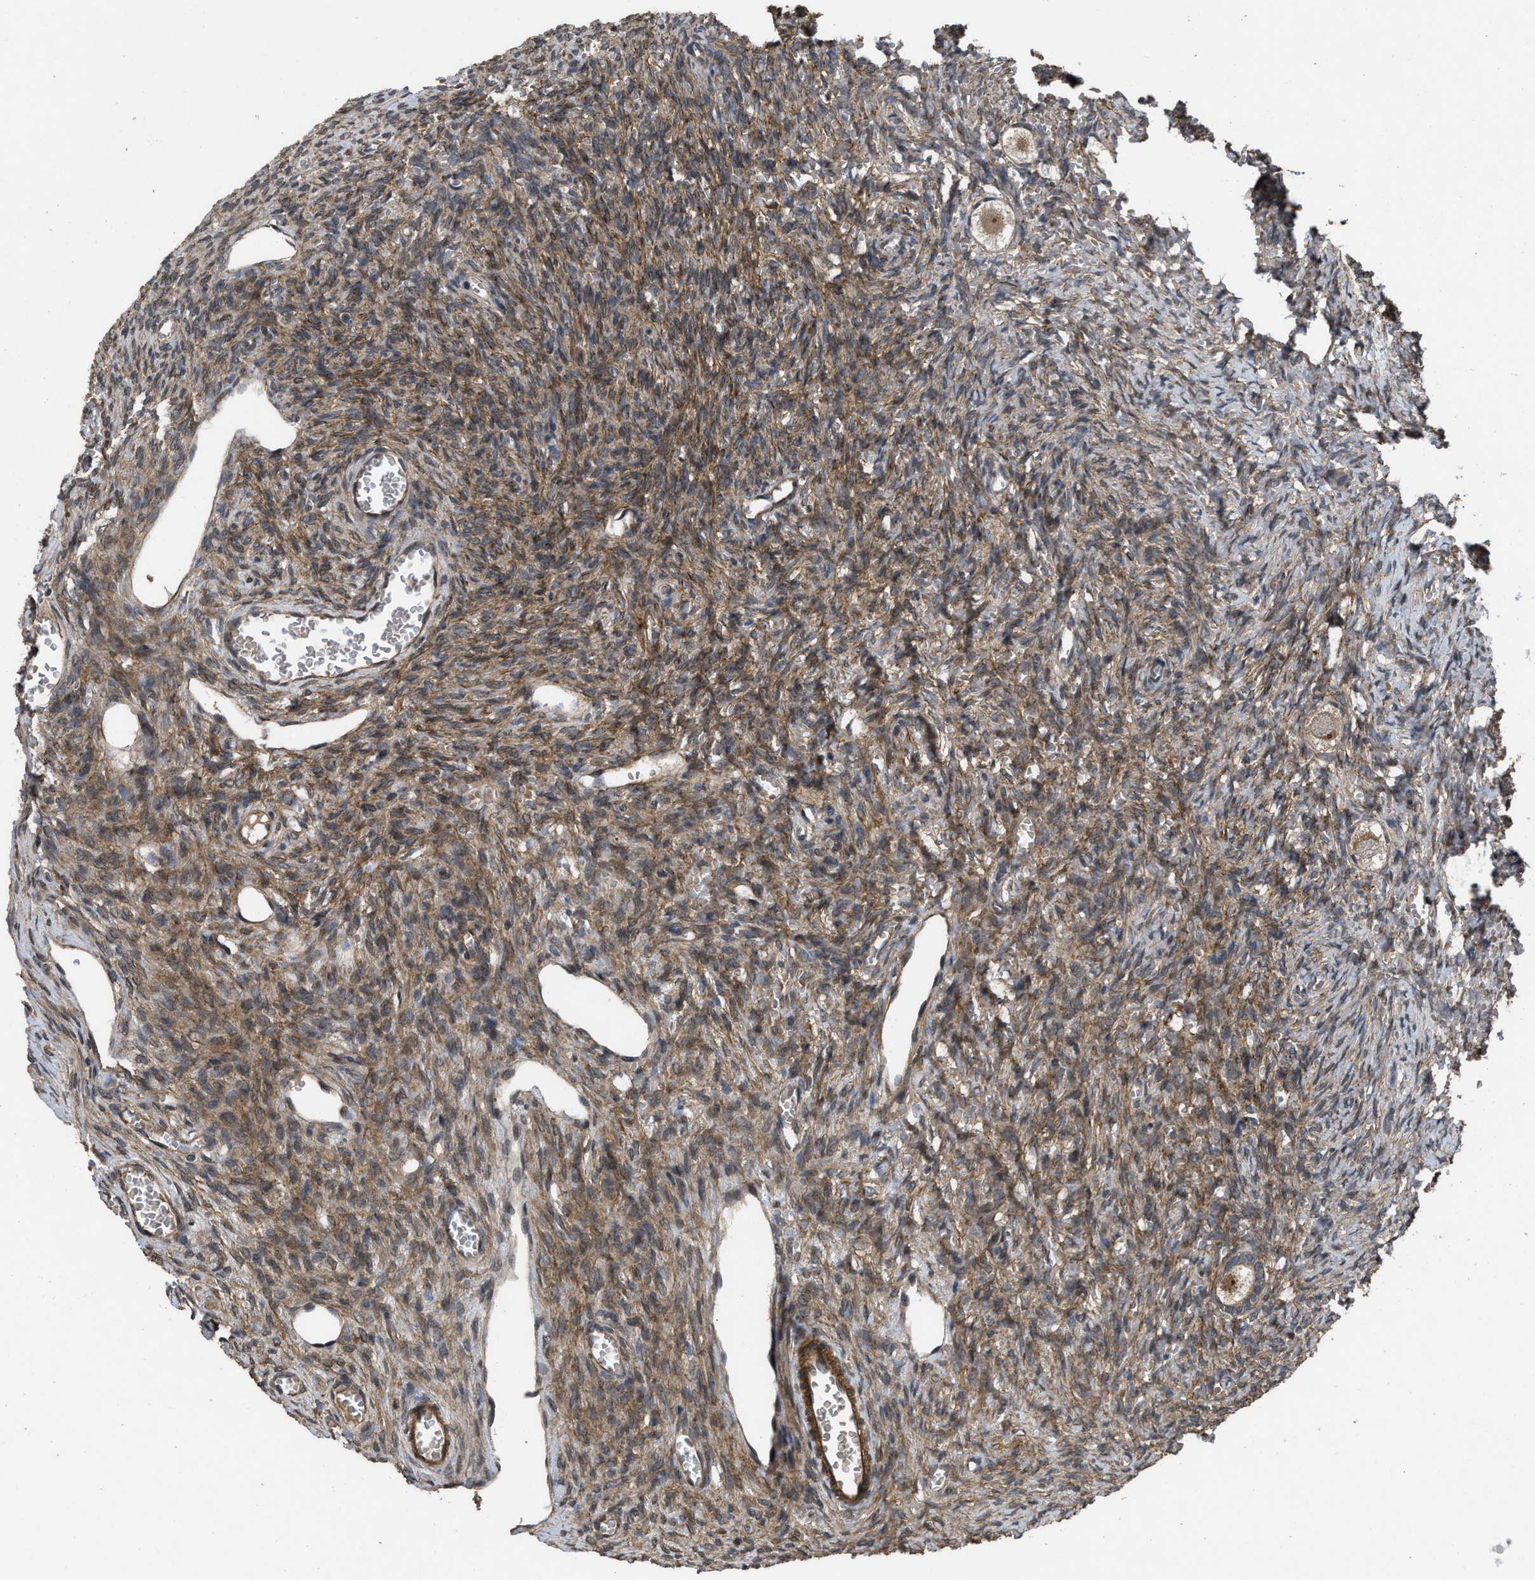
{"staining": {"intensity": "moderate", "quantity": ">75%", "location": "cytoplasmic/membranous"}, "tissue": "ovary", "cell_type": "Follicle cells", "image_type": "normal", "snomed": [{"axis": "morphology", "description": "Normal tissue, NOS"}, {"axis": "topography", "description": "Ovary"}], "caption": "IHC staining of normal ovary, which displays medium levels of moderate cytoplasmic/membranous expression in approximately >75% of follicle cells indicating moderate cytoplasmic/membranous protein staining. The staining was performed using DAB (brown) for protein detection and nuclei were counterstained in hematoxylin (blue).", "gene": "UTRN", "patient": {"sex": "female", "age": 27}}